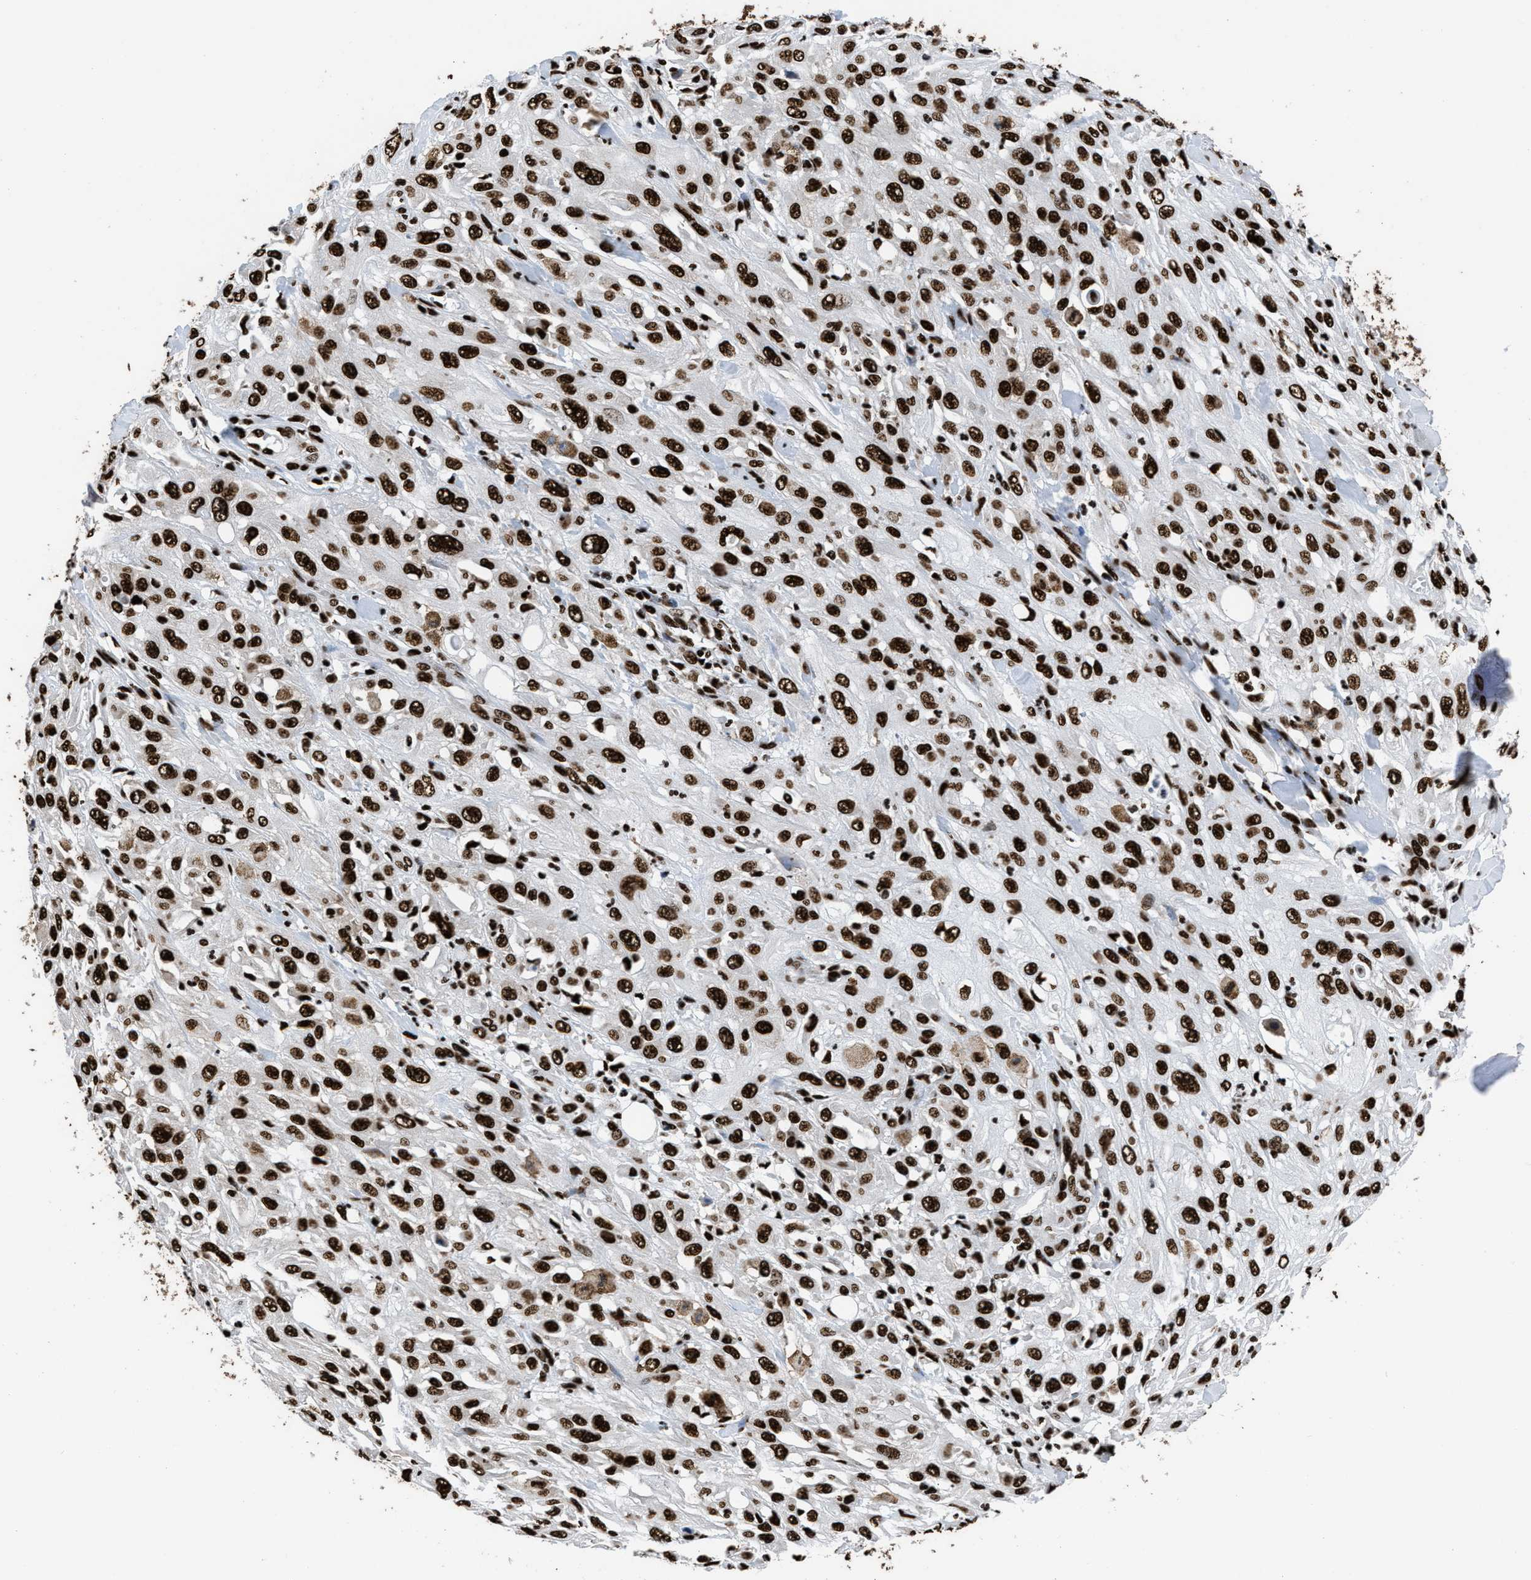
{"staining": {"intensity": "strong", "quantity": ">75%", "location": "nuclear"}, "tissue": "skin cancer", "cell_type": "Tumor cells", "image_type": "cancer", "snomed": [{"axis": "morphology", "description": "Squamous cell carcinoma, NOS"}, {"axis": "morphology", "description": "Squamous cell carcinoma, metastatic, NOS"}, {"axis": "topography", "description": "Skin"}, {"axis": "topography", "description": "Lymph node"}], "caption": "A brown stain labels strong nuclear staining of a protein in human skin cancer (squamous cell carcinoma) tumor cells. Nuclei are stained in blue.", "gene": "HNRNPM", "patient": {"sex": "male", "age": 75}}